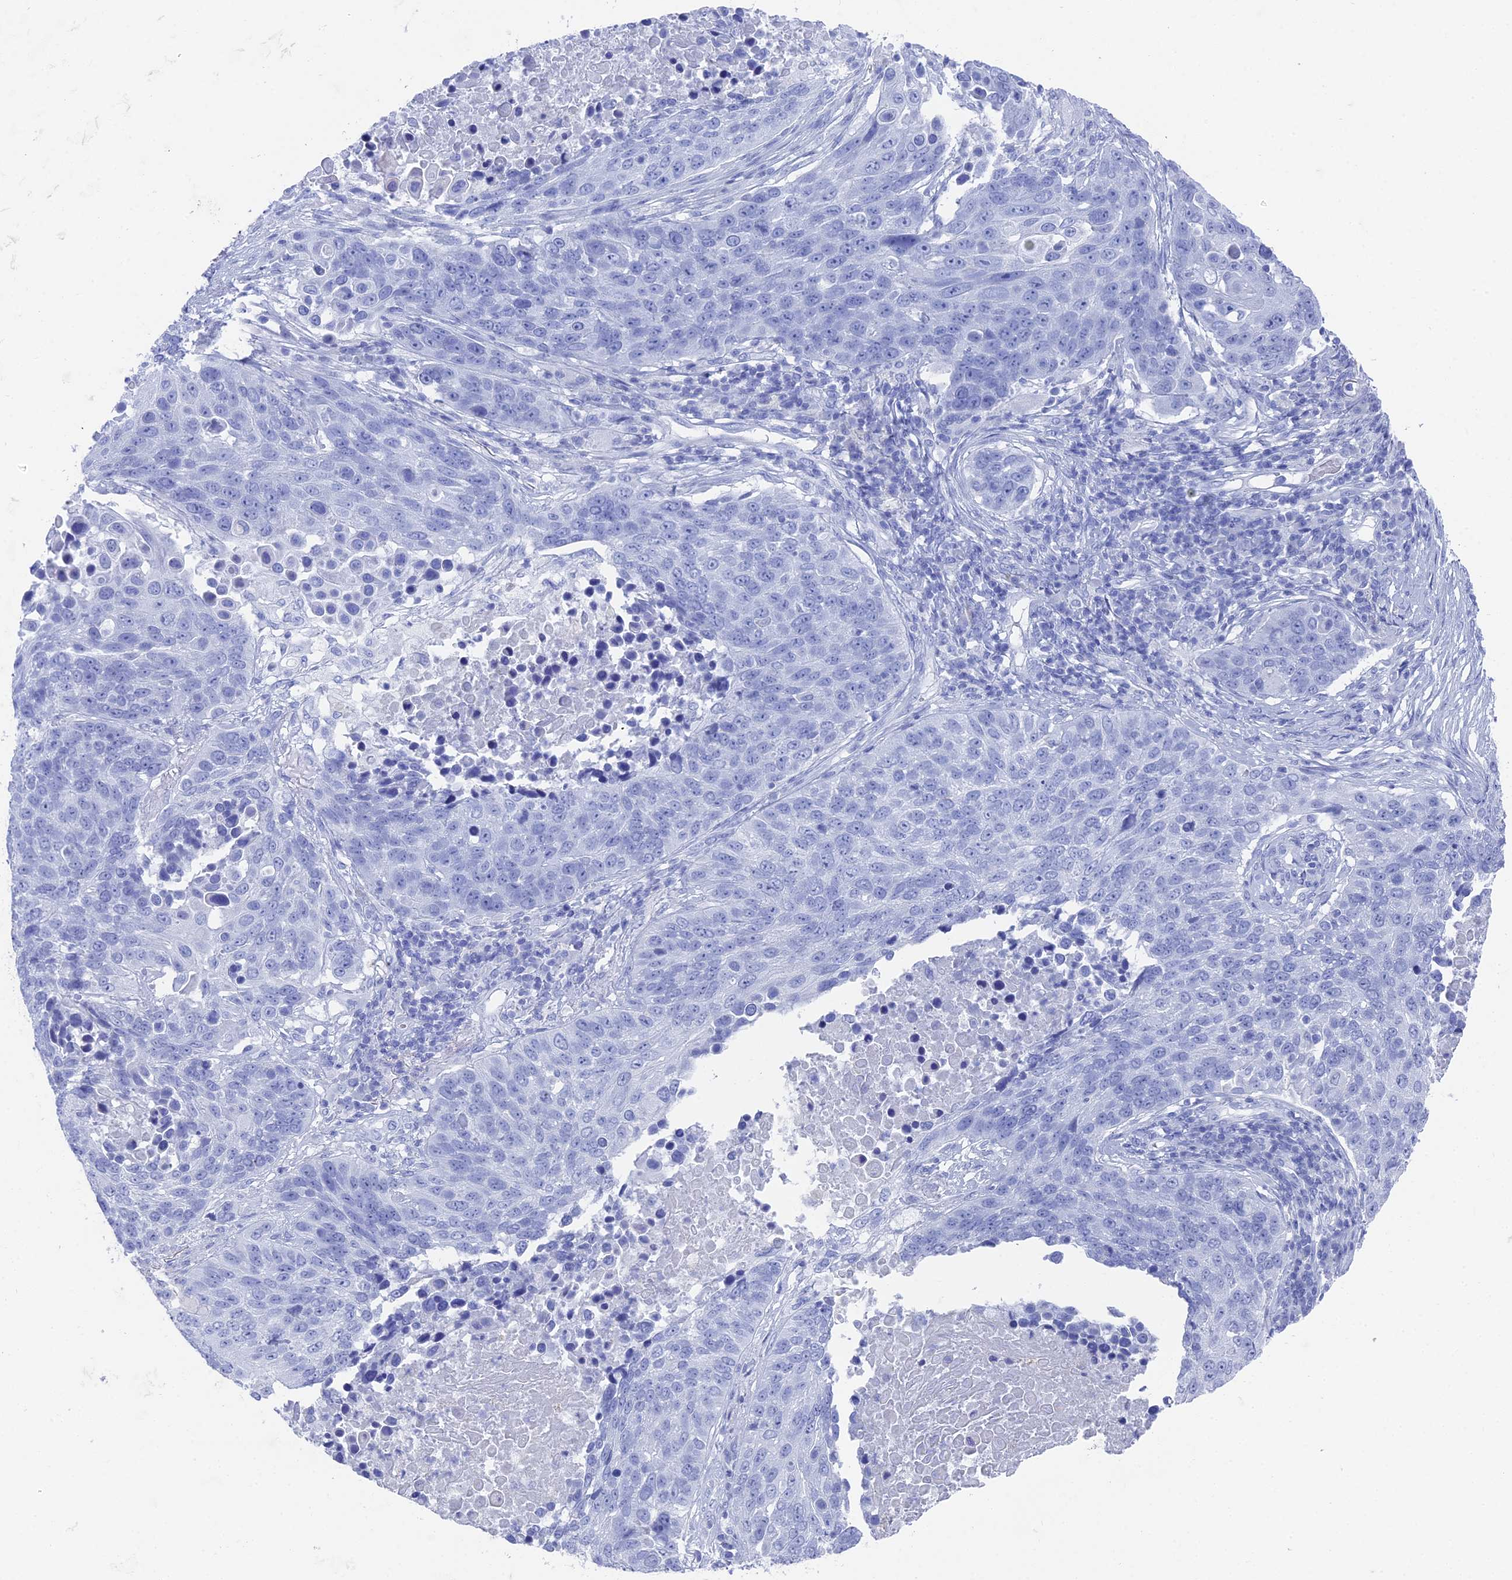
{"staining": {"intensity": "negative", "quantity": "none", "location": "none"}, "tissue": "lung cancer", "cell_type": "Tumor cells", "image_type": "cancer", "snomed": [{"axis": "morphology", "description": "Normal tissue, NOS"}, {"axis": "morphology", "description": "Squamous cell carcinoma, NOS"}, {"axis": "topography", "description": "Lymph node"}, {"axis": "topography", "description": "Lung"}], "caption": "Lung squamous cell carcinoma was stained to show a protein in brown. There is no significant staining in tumor cells. The staining is performed using DAB brown chromogen with nuclei counter-stained in using hematoxylin.", "gene": "ENPP3", "patient": {"sex": "male", "age": 66}}